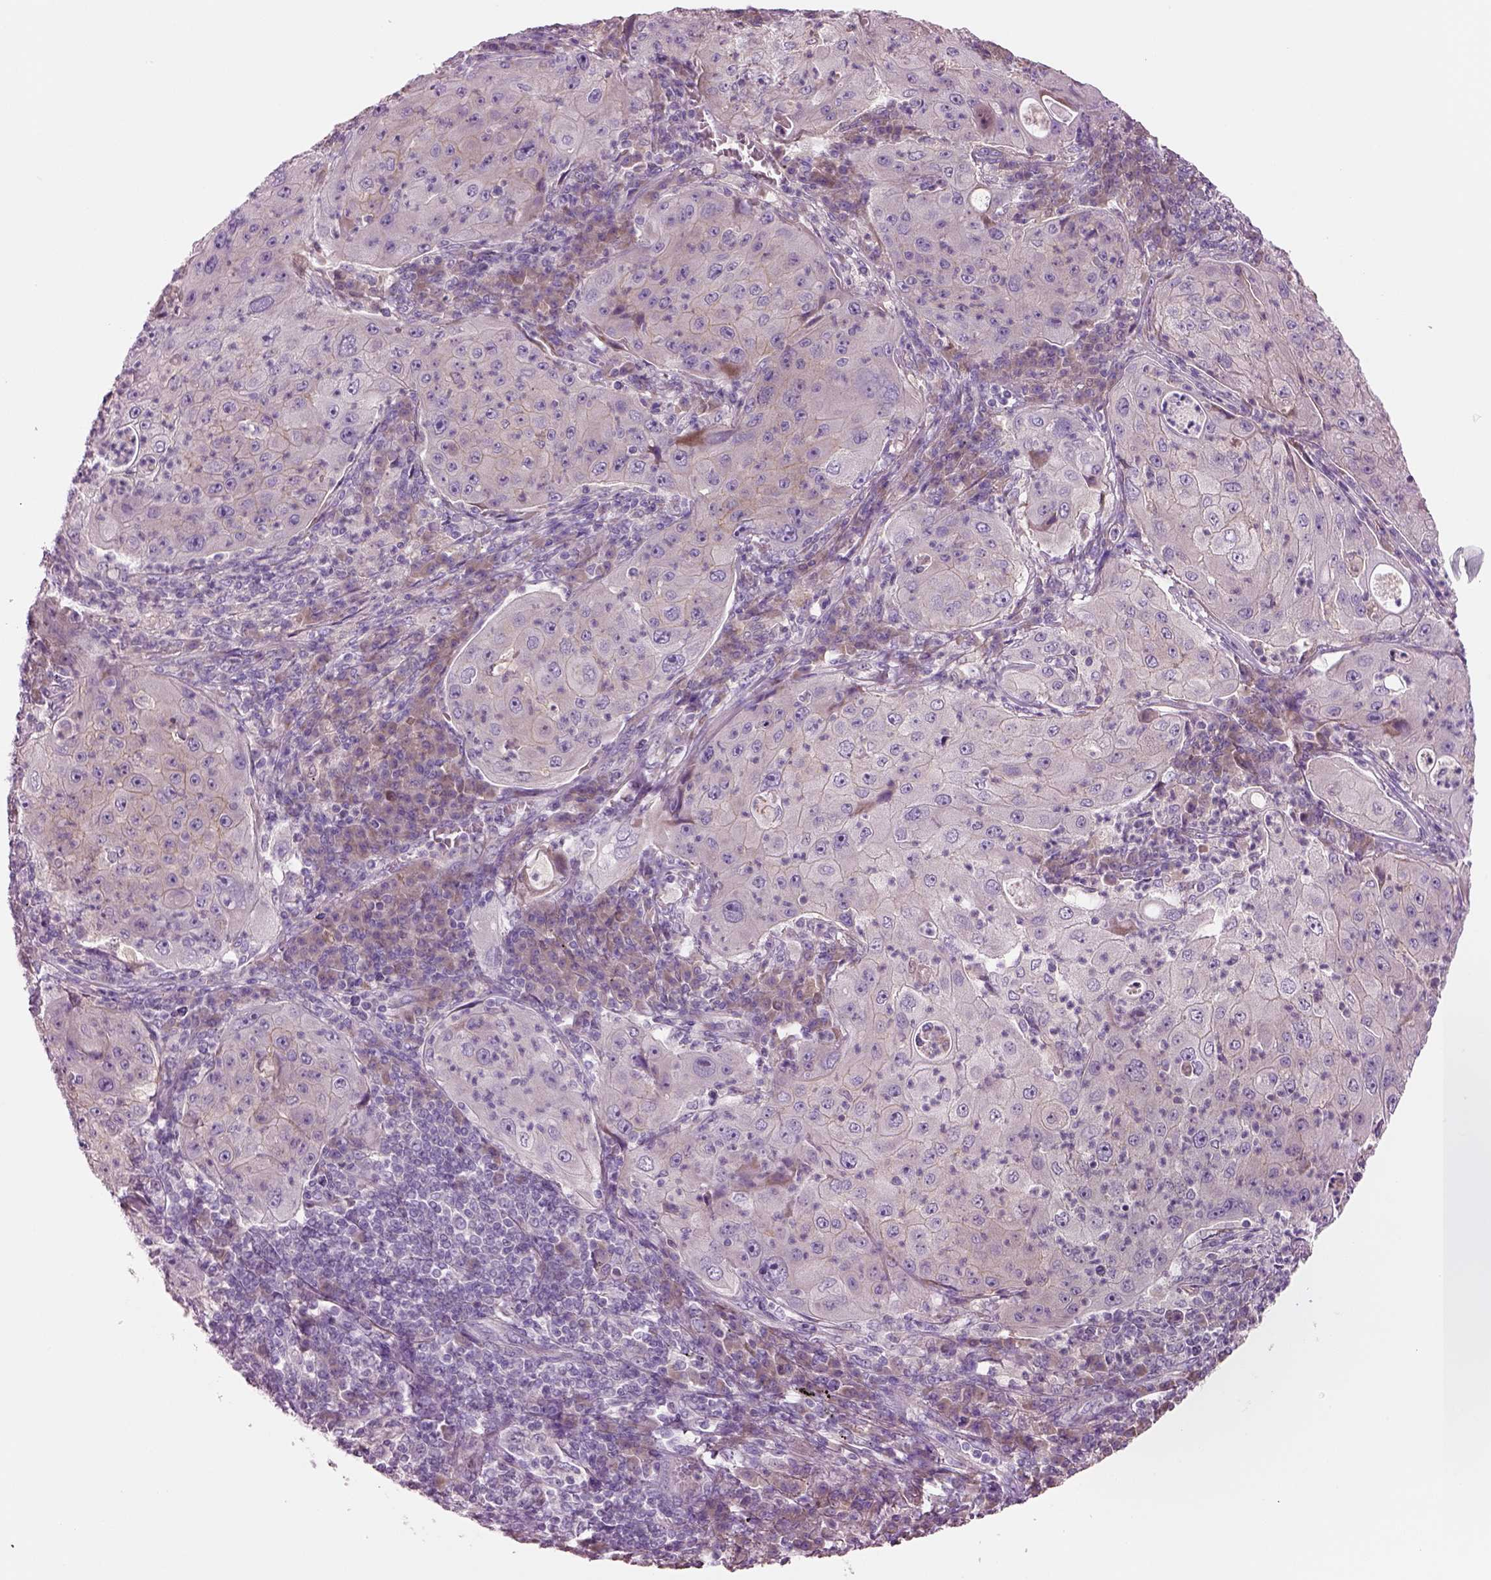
{"staining": {"intensity": "negative", "quantity": "none", "location": "none"}, "tissue": "lung cancer", "cell_type": "Tumor cells", "image_type": "cancer", "snomed": [{"axis": "morphology", "description": "Squamous cell carcinoma, NOS"}, {"axis": "topography", "description": "Lung"}], "caption": "Immunohistochemical staining of lung squamous cell carcinoma reveals no significant positivity in tumor cells.", "gene": "PLPP7", "patient": {"sex": "female", "age": 59}}